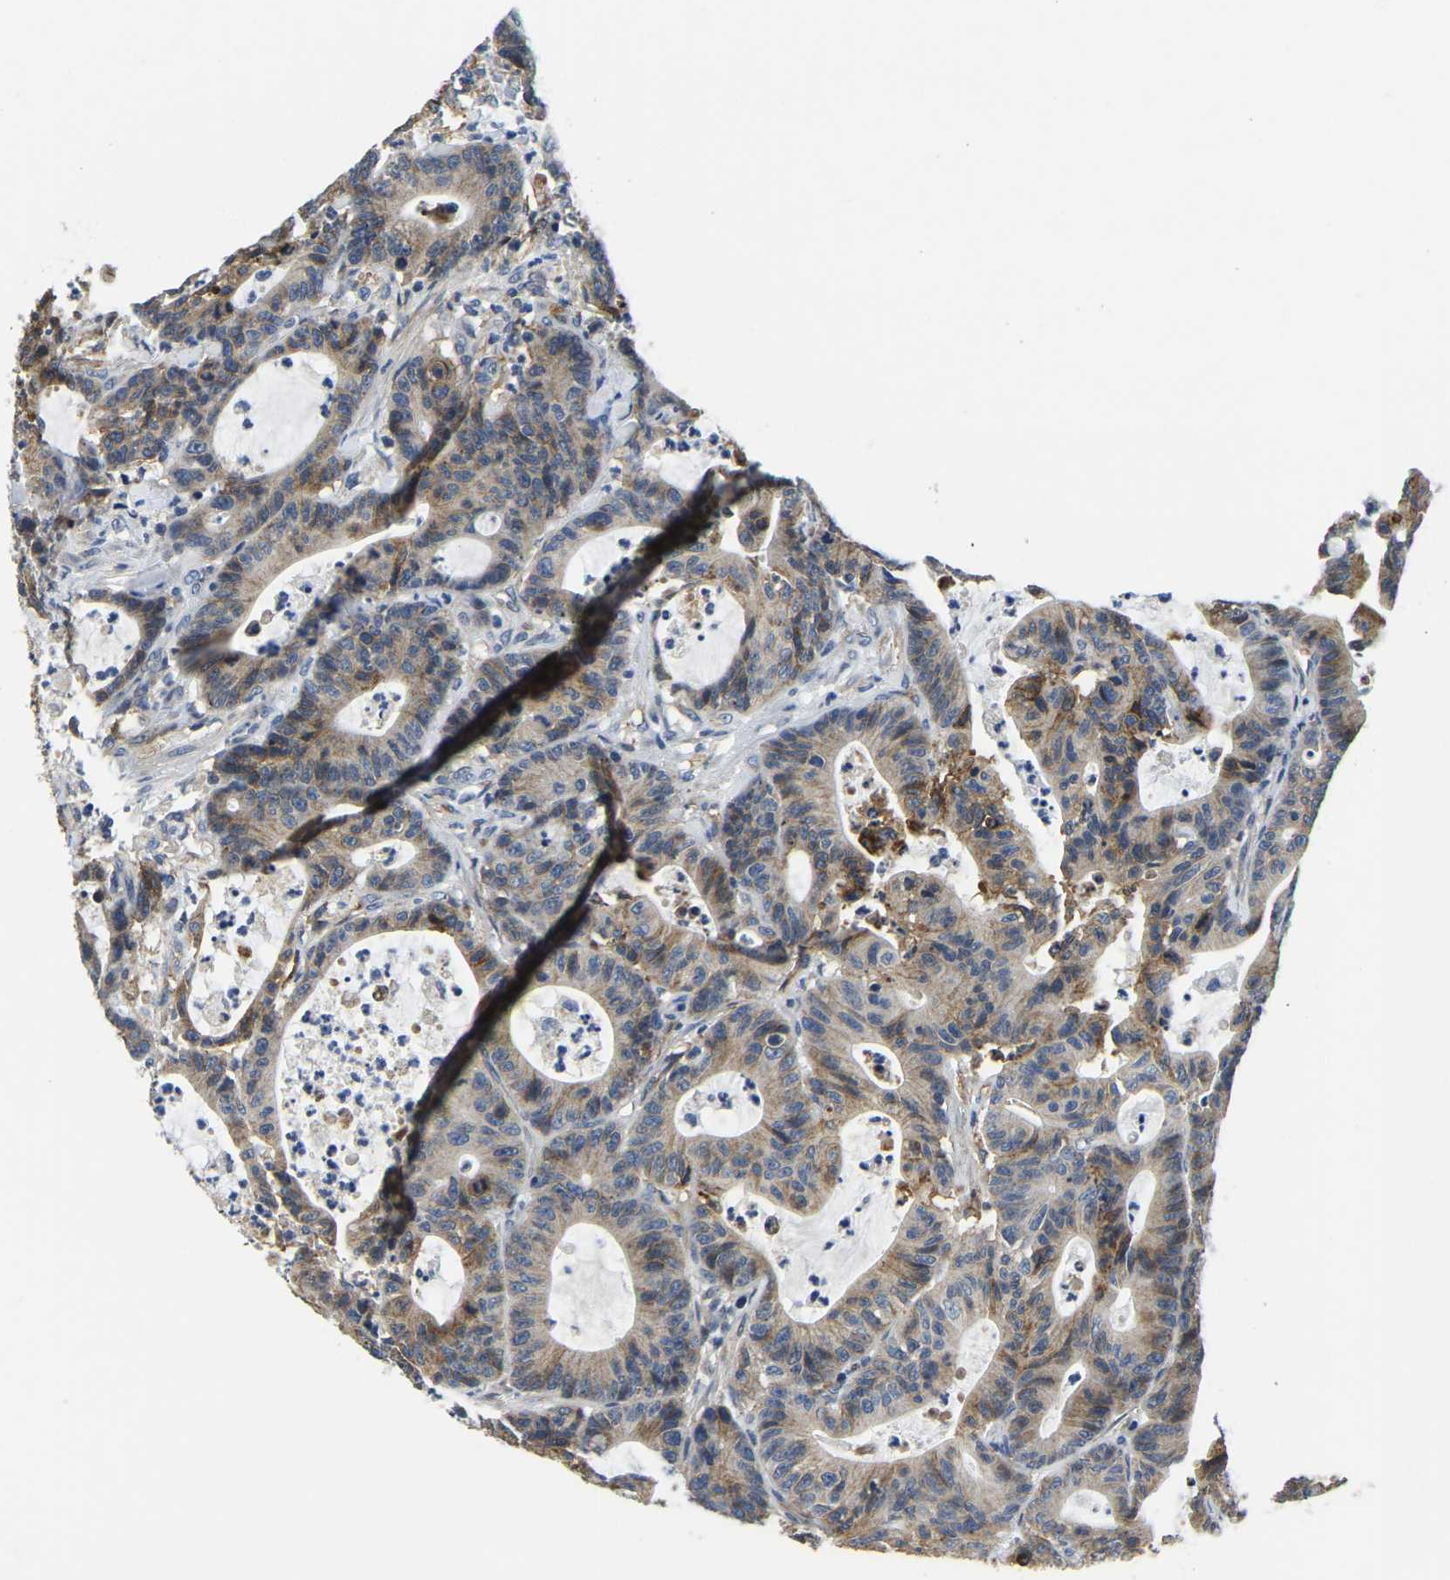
{"staining": {"intensity": "moderate", "quantity": ">75%", "location": "cytoplasmic/membranous"}, "tissue": "colorectal cancer", "cell_type": "Tumor cells", "image_type": "cancer", "snomed": [{"axis": "morphology", "description": "Adenocarcinoma, NOS"}, {"axis": "topography", "description": "Colon"}], "caption": "Human colorectal cancer (adenocarcinoma) stained with a brown dye shows moderate cytoplasmic/membranous positive expression in approximately >75% of tumor cells.", "gene": "ITGA2", "patient": {"sex": "female", "age": 84}}